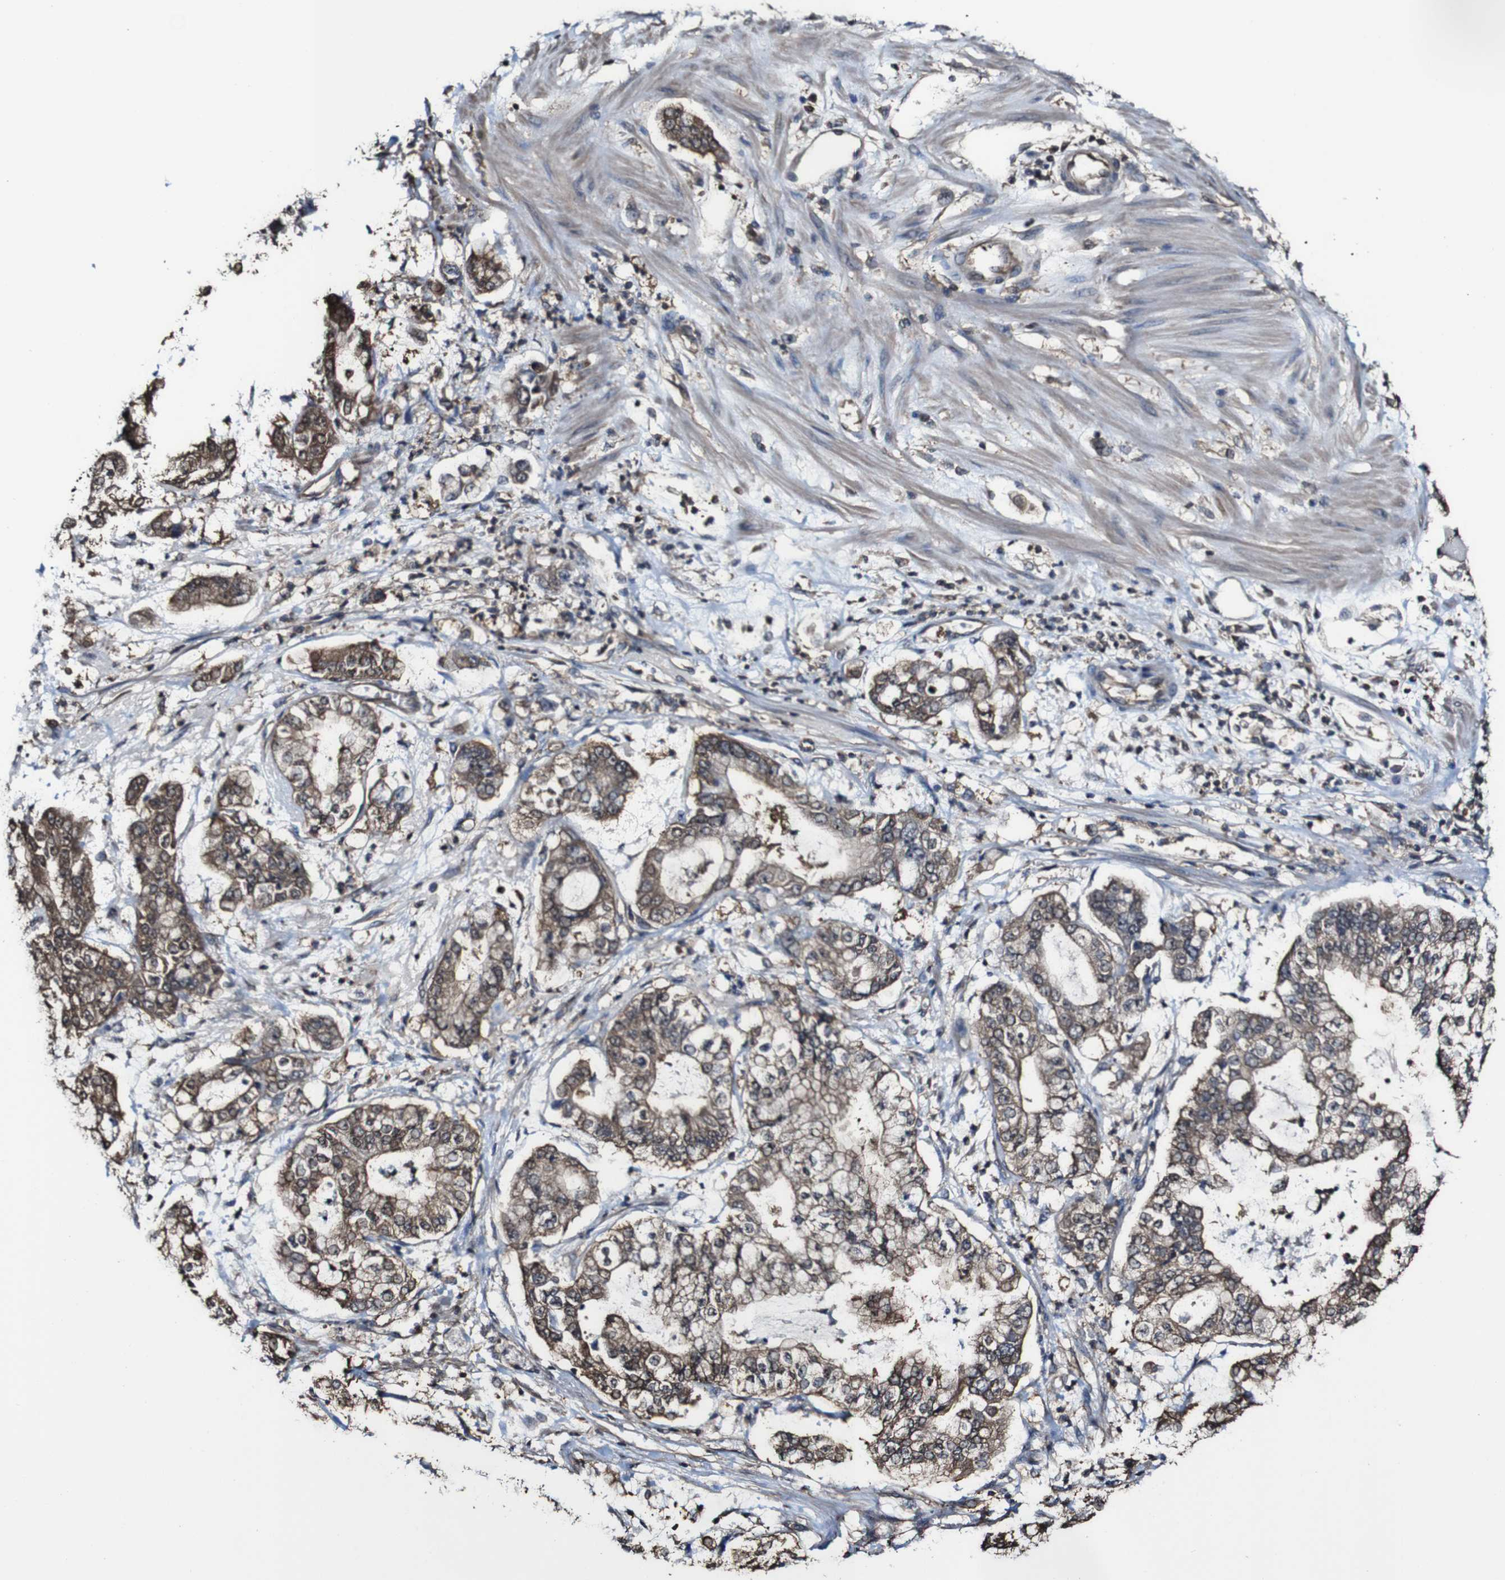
{"staining": {"intensity": "moderate", "quantity": ">75%", "location": "cytoplasmic/membranous"}, "tissue": "stomach cancer", "cell_type": "Tumor cells", "image_type": "cancer", "snomed": [{"axis": "morphology", "description": "Adenocarcinoma, NOS"}, {"axis": "topography", "description": "Stomach"}], "caption": "The micrograph demonstrates immunohistochemical staining of adenocarcinoma (stomach). There is moderate cytoplasmic/membranous staining is appreciated in approximately >75% of tumor cells. (Stains: DAB (3,3'-diaminobenzidine) in brown, nuclei in blue, Microscopy: brightfield microscopy at high magnification).", "gene": "PTPRR", "patient": {"sex": "male", "age": 76}}